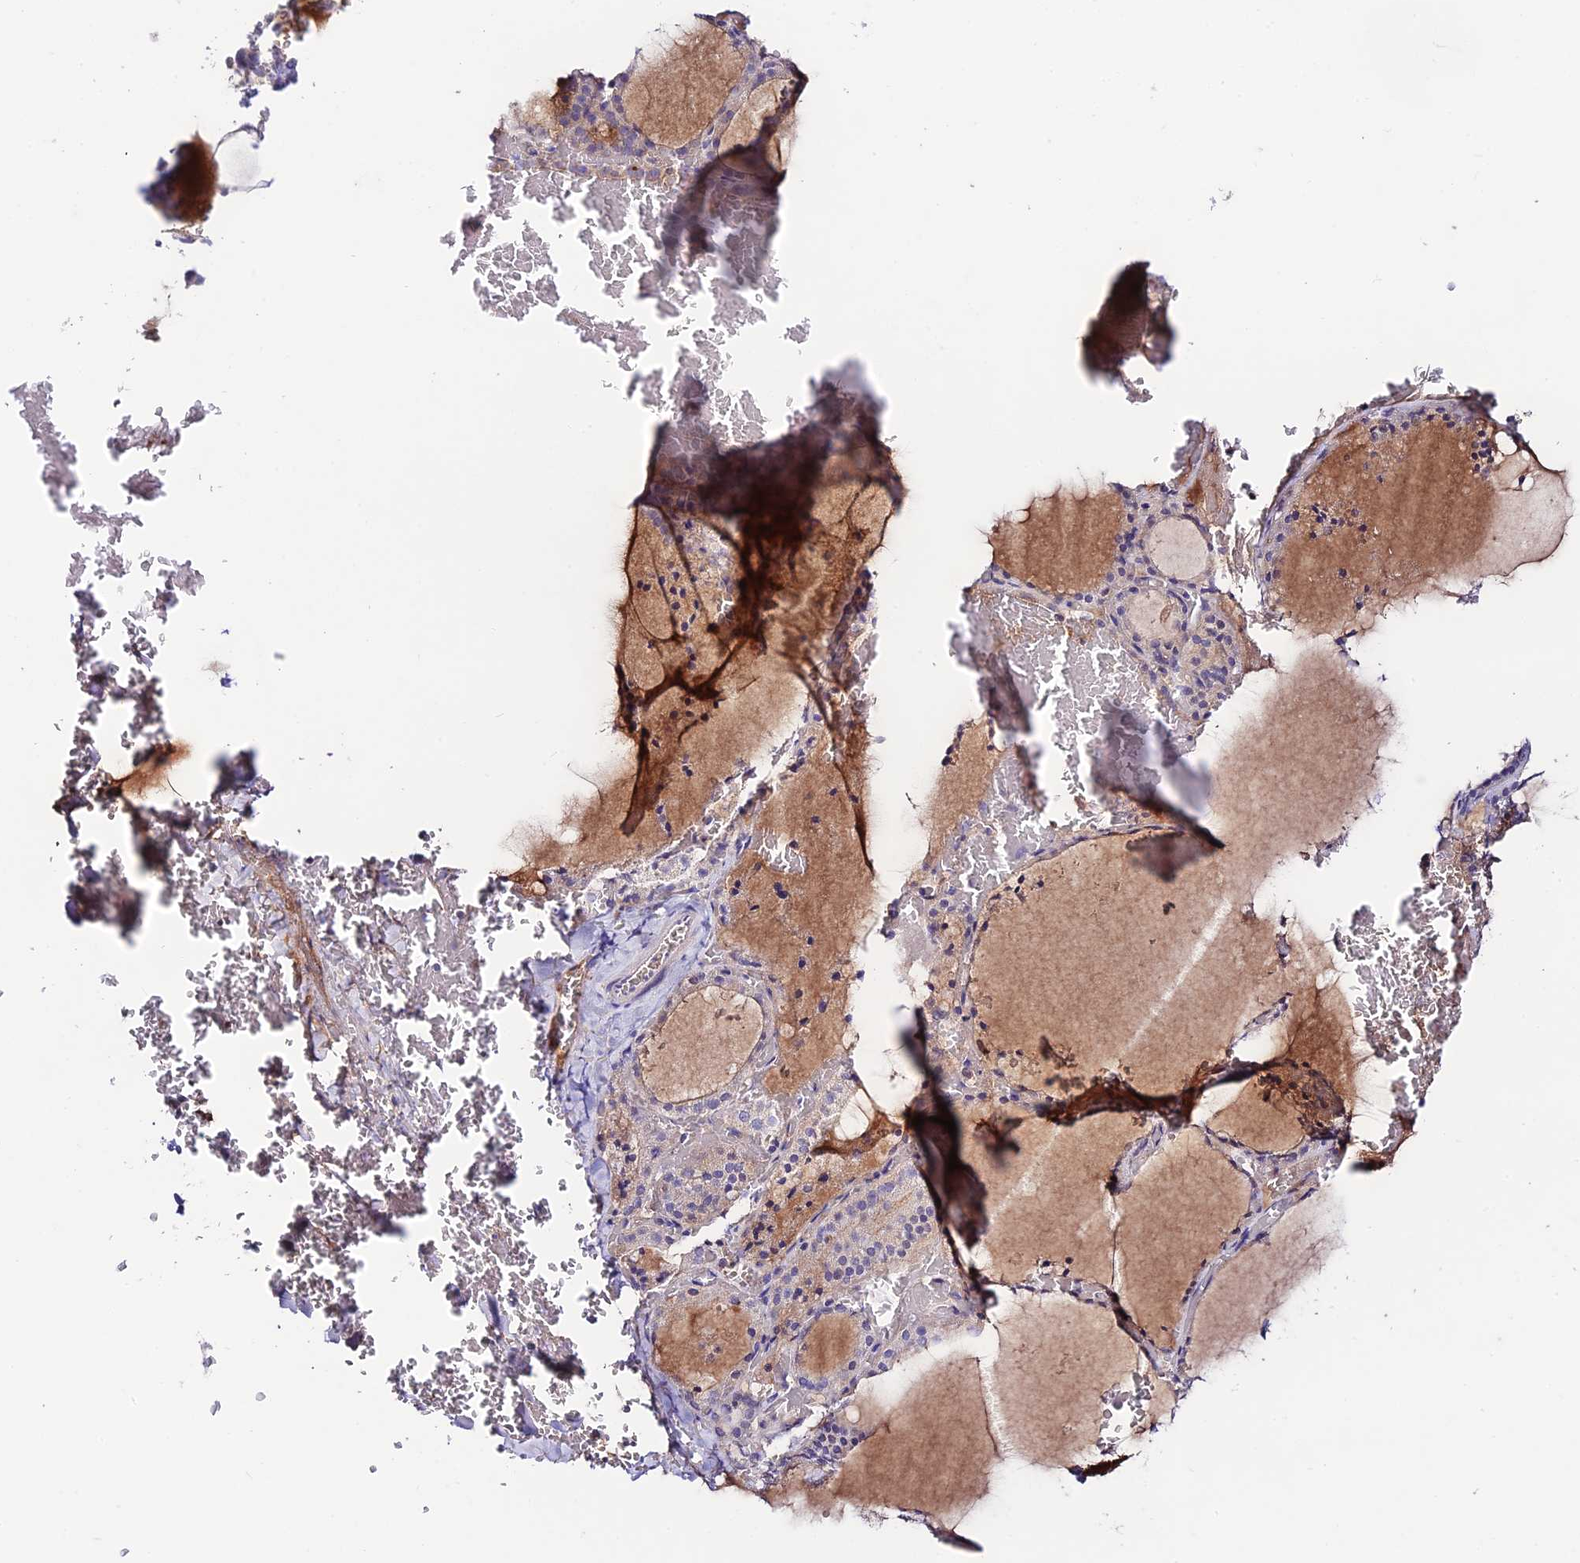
{"staining": {"intensity": "negative", "quantity": "none", "location": "none"}, "tissue": "thyroid gland", "cell_type": "Glandular cells", "image_type": "normal", "snomed": [{"axis": "morphology", "description": "Normal tissue, NOS"}, {"axis": "topography", "description": "Thyroid gland"}], "caption": "An immunohistochemistry histopathology image of normal thyroid gland is shown. There is no staining in glandular cells of thyroid gland. (Brightfield microscopy of DAB immunohistochemistry (IHC) at high magnification).", "gene": "NLRP9", "patient": {"sex": "female", "age": 39}}